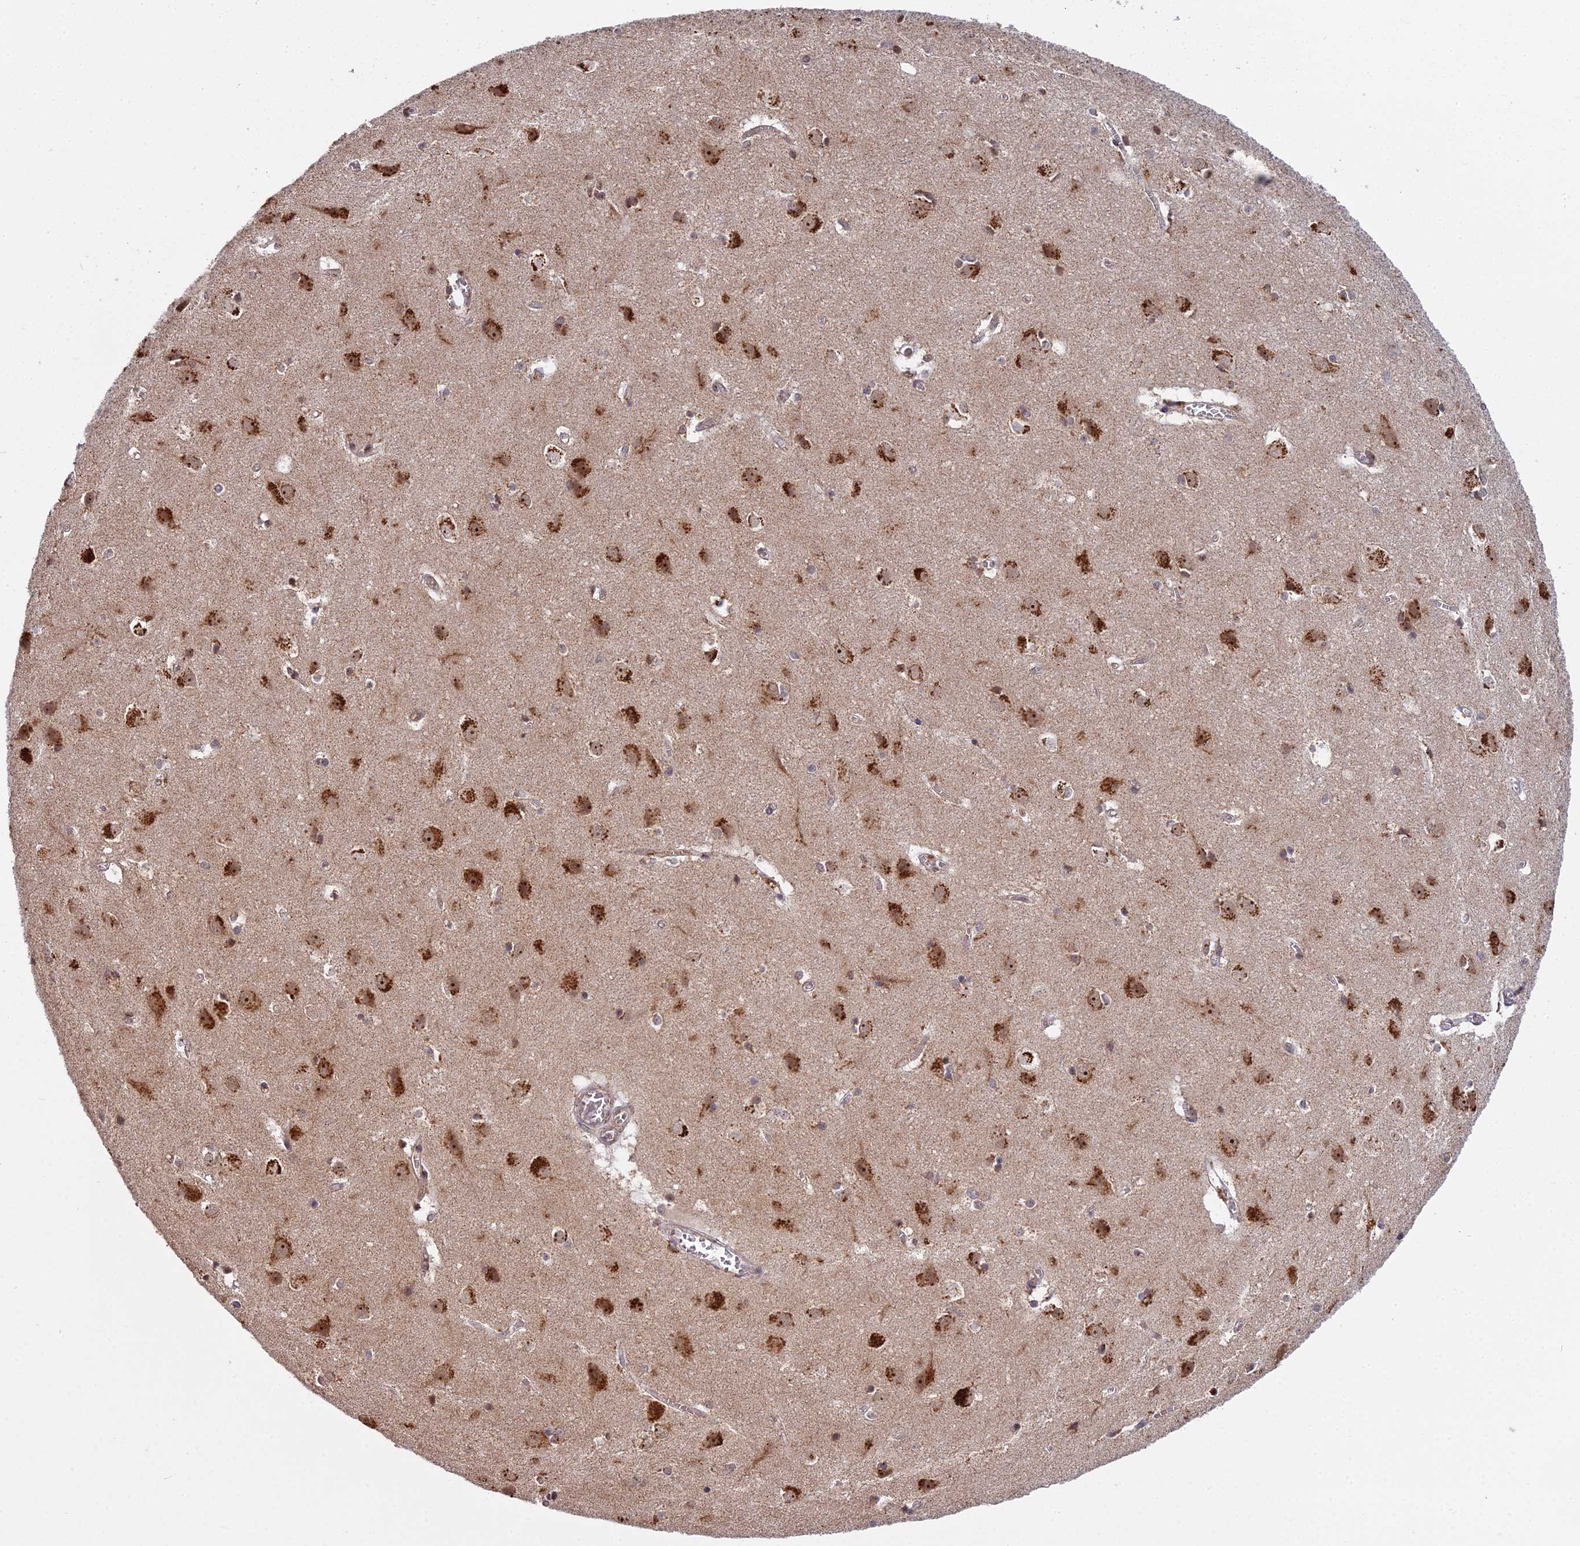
{"staining": {"intensity": "negative", "quantity": "none", "location": "none"}, "tissue": "cerebral cortex", "cell_type": "Endothelial cells", "image_type": "normal", "snomed": [{"axis": "morphology", "description": "Normal tissue, NOS"}, {"axis": "topography", "description": "Cerebral cortex"}], "caption": "This image is of normal cerebral cortex stained with immunohistochemistry (IHC) to label a protein in brown with the nuclei are counter-stained blue. There is no positivity in endothelial cells. (Stains: DAB IHC with hematoxylin counter stain, Microscopy: brightfield microscopy at high magnification).", "gene": "MEOX1", "patient": {"sex": "male", "age": 54}}